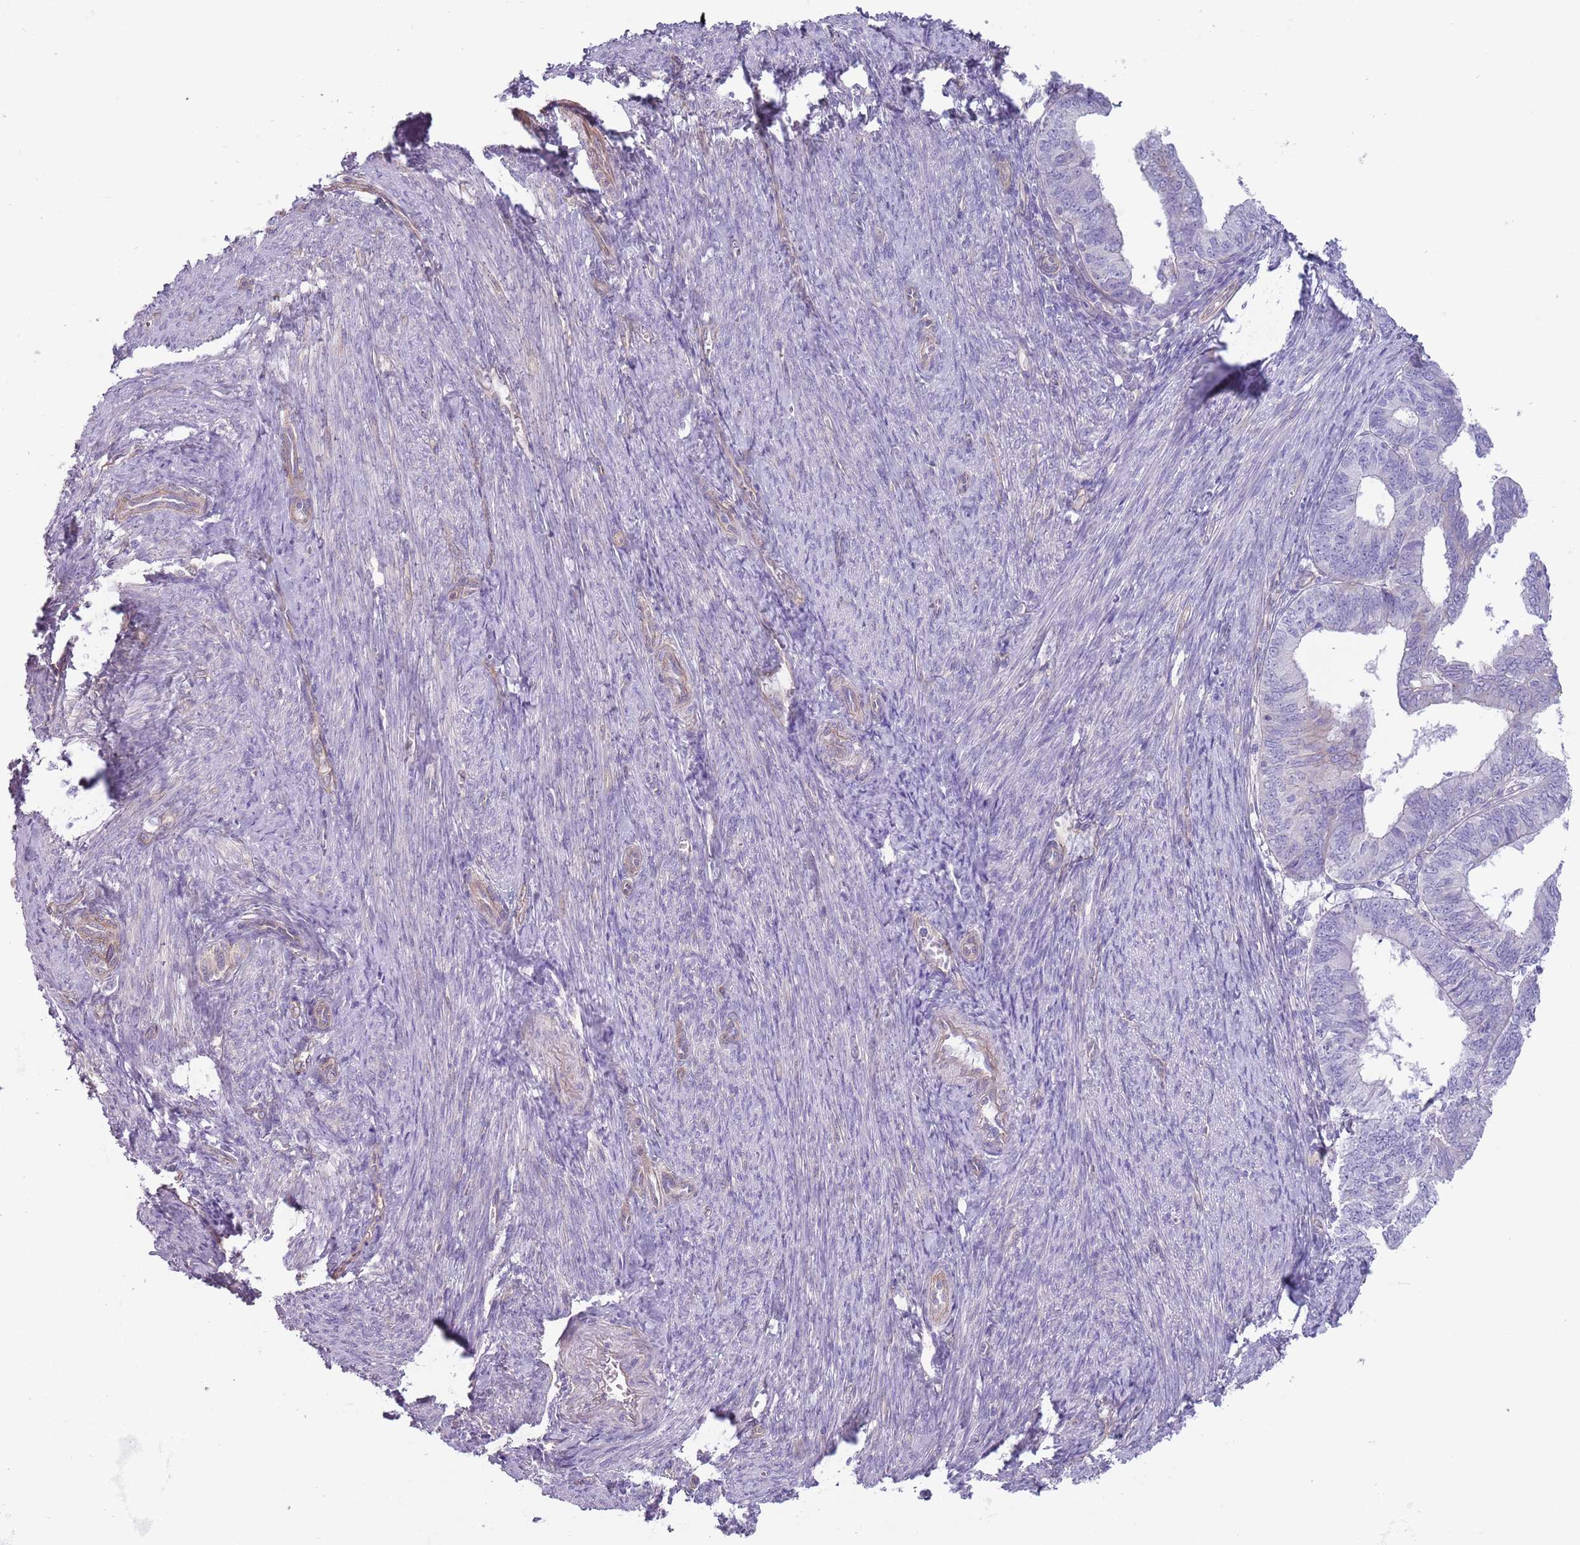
{"staining": {"intensity": "moderate", "quantity": "<25%", "location": "cytoplasmic/membranous"}, "tissue": "endometrial cancer", "cell_type": "Tumor cells", "image_type": "cancer", "snomed": [{"axis": "morphology", "description": "Adenocarcinoma, NOS"}, {"axis": "topography", "description": "Endometrium"}], "caption": "The micrograph exhibits immunohistochemical staining of adenocarcinoma (endometrial). There is moderate cytoplasmic/membranous staining is appreciated in about <25% of tumor cells.", "gene": "RBP3", "patient": {"sex": "female", "age": 56}}